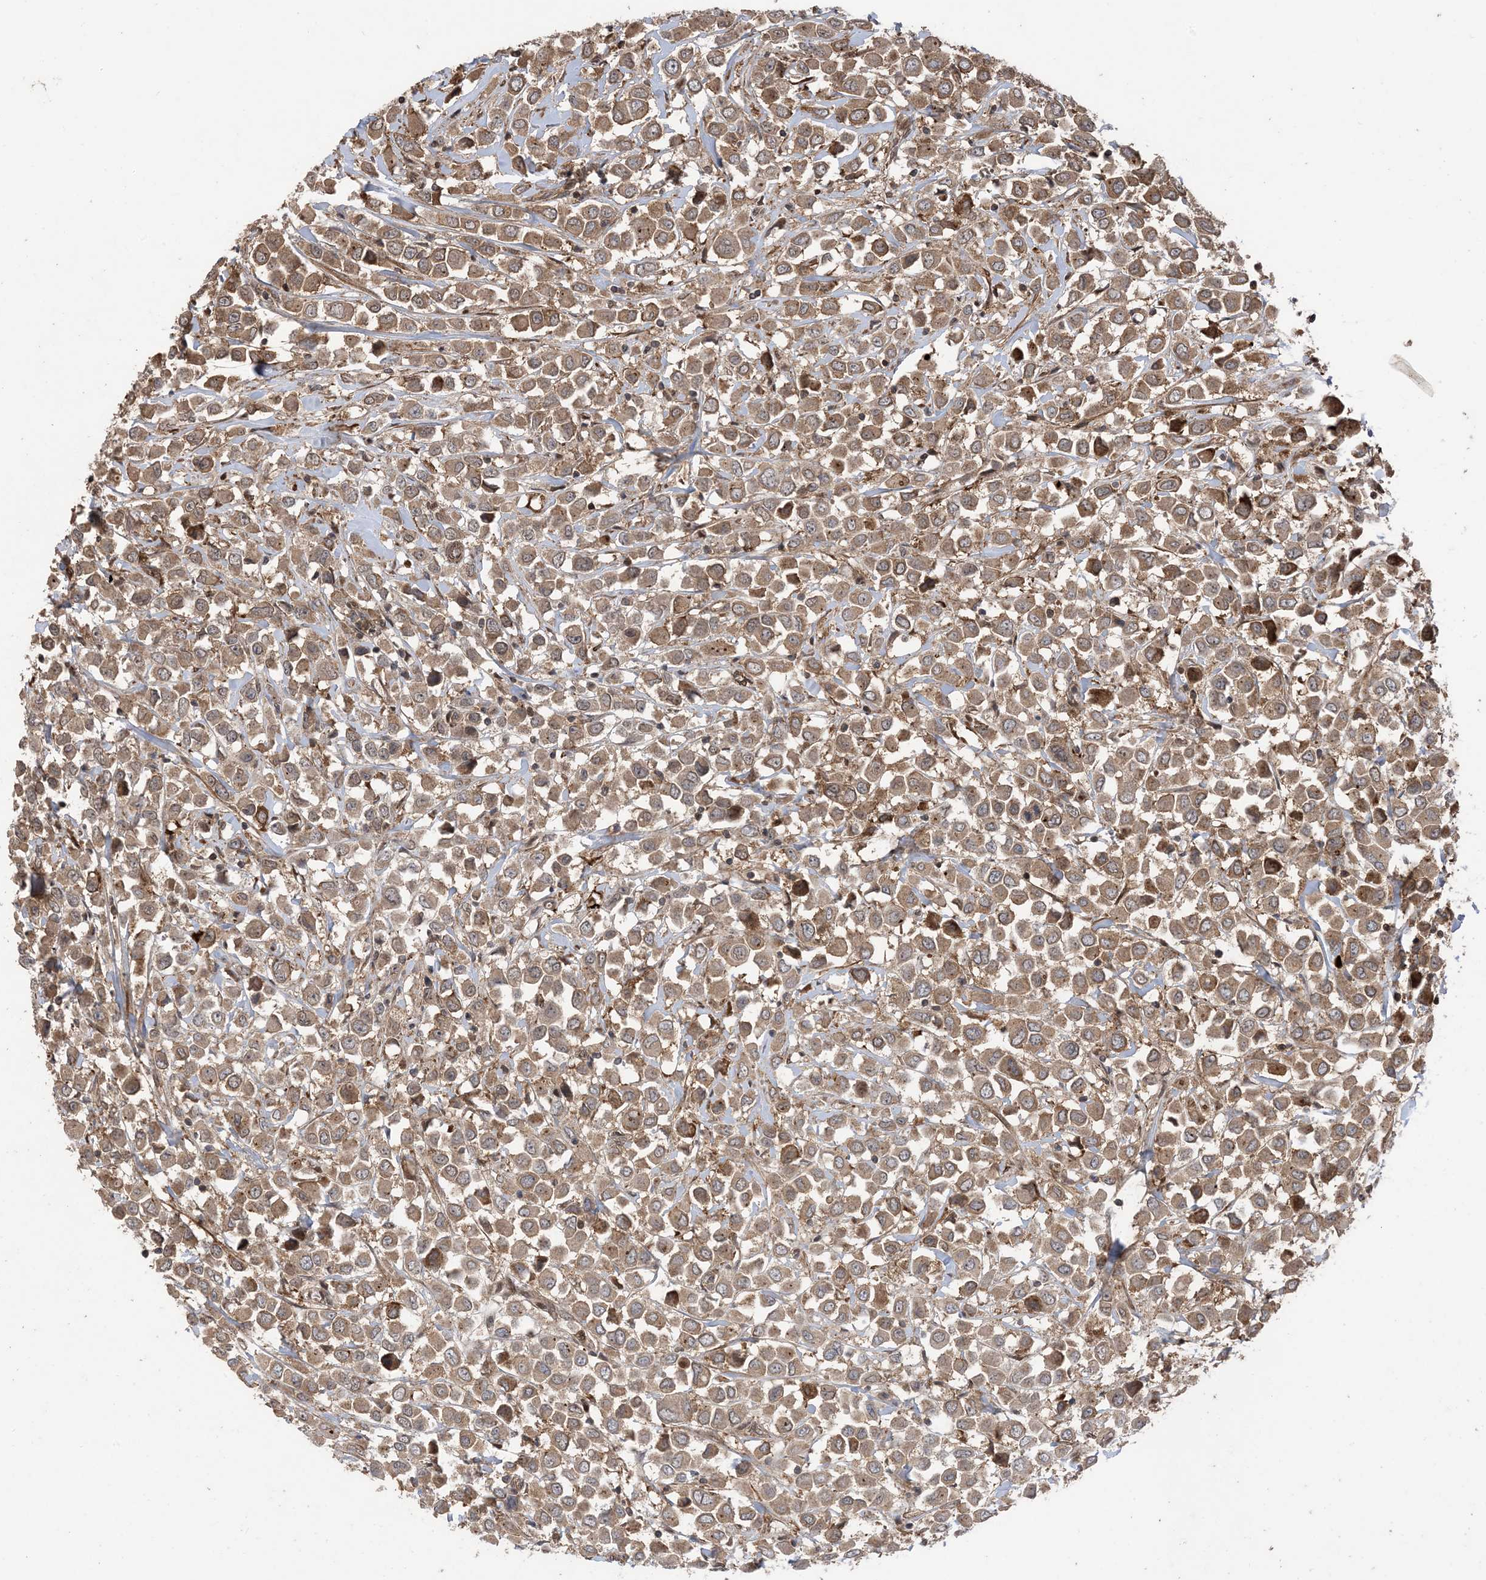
{"staining": {"intensity": "moderate", "quantity": ">75%", "location": "cytoplasmic/membranous"}, "tissue": "breast cancer", "cell_type": "Tumor cells", "image_type": "cancer", "snomed": [{"axis": "morphology", "description": "Duct carcinoma"}, {"axis": "topography", "description": "Breast"}], "caption": "Immunohistochemistry (IHC) photomicrograph of human breast cancer stained for a protein (brown), which exhibits medium levels of moderate cytoplasmic/membranous positivity in about >75% of tumor cells.", "gene": "ZNF511", "patient": {"sex": "female", "age": 61}}